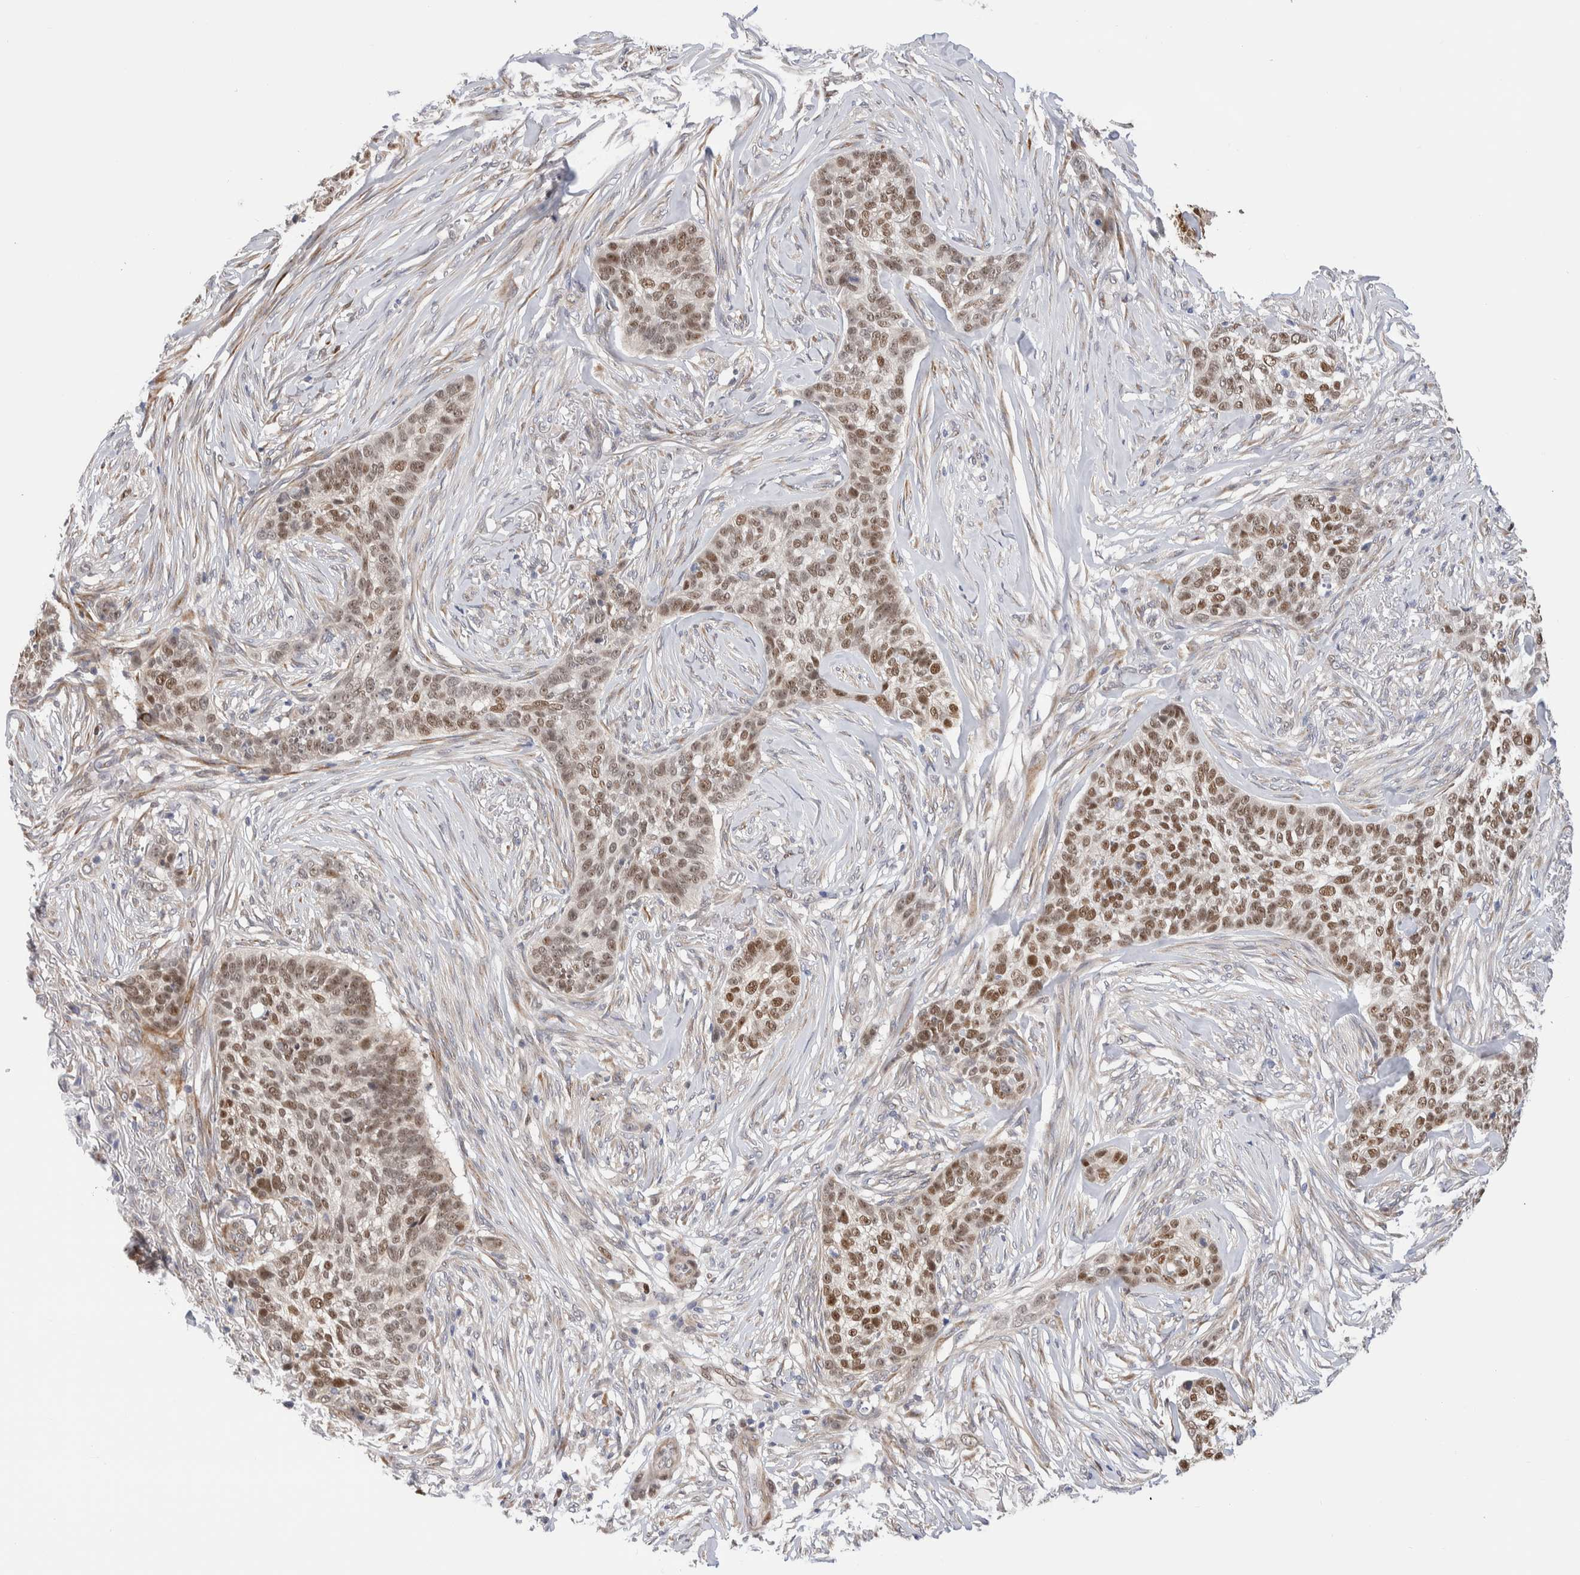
{"staining": {"intensity": "moderate", "quantity": "25%-75%", "location": "nuclear"}, "tissue": "skin cancer", "cell_type": "Tumor cells", "image_type": "cancer", "snomed": [{"axis": "morphology", "description": "Basal cell carcinoma"}, {"axis": "topography", "description": "Skin"}], "caption": "Basal cell carcinoma (skin) stained with a brown dye displays moderate nuclear positive staining in approximately 25%-75% of tumor cells.", "gene": "NSMAF", "patient": {"sex": "male", "age": 85}}